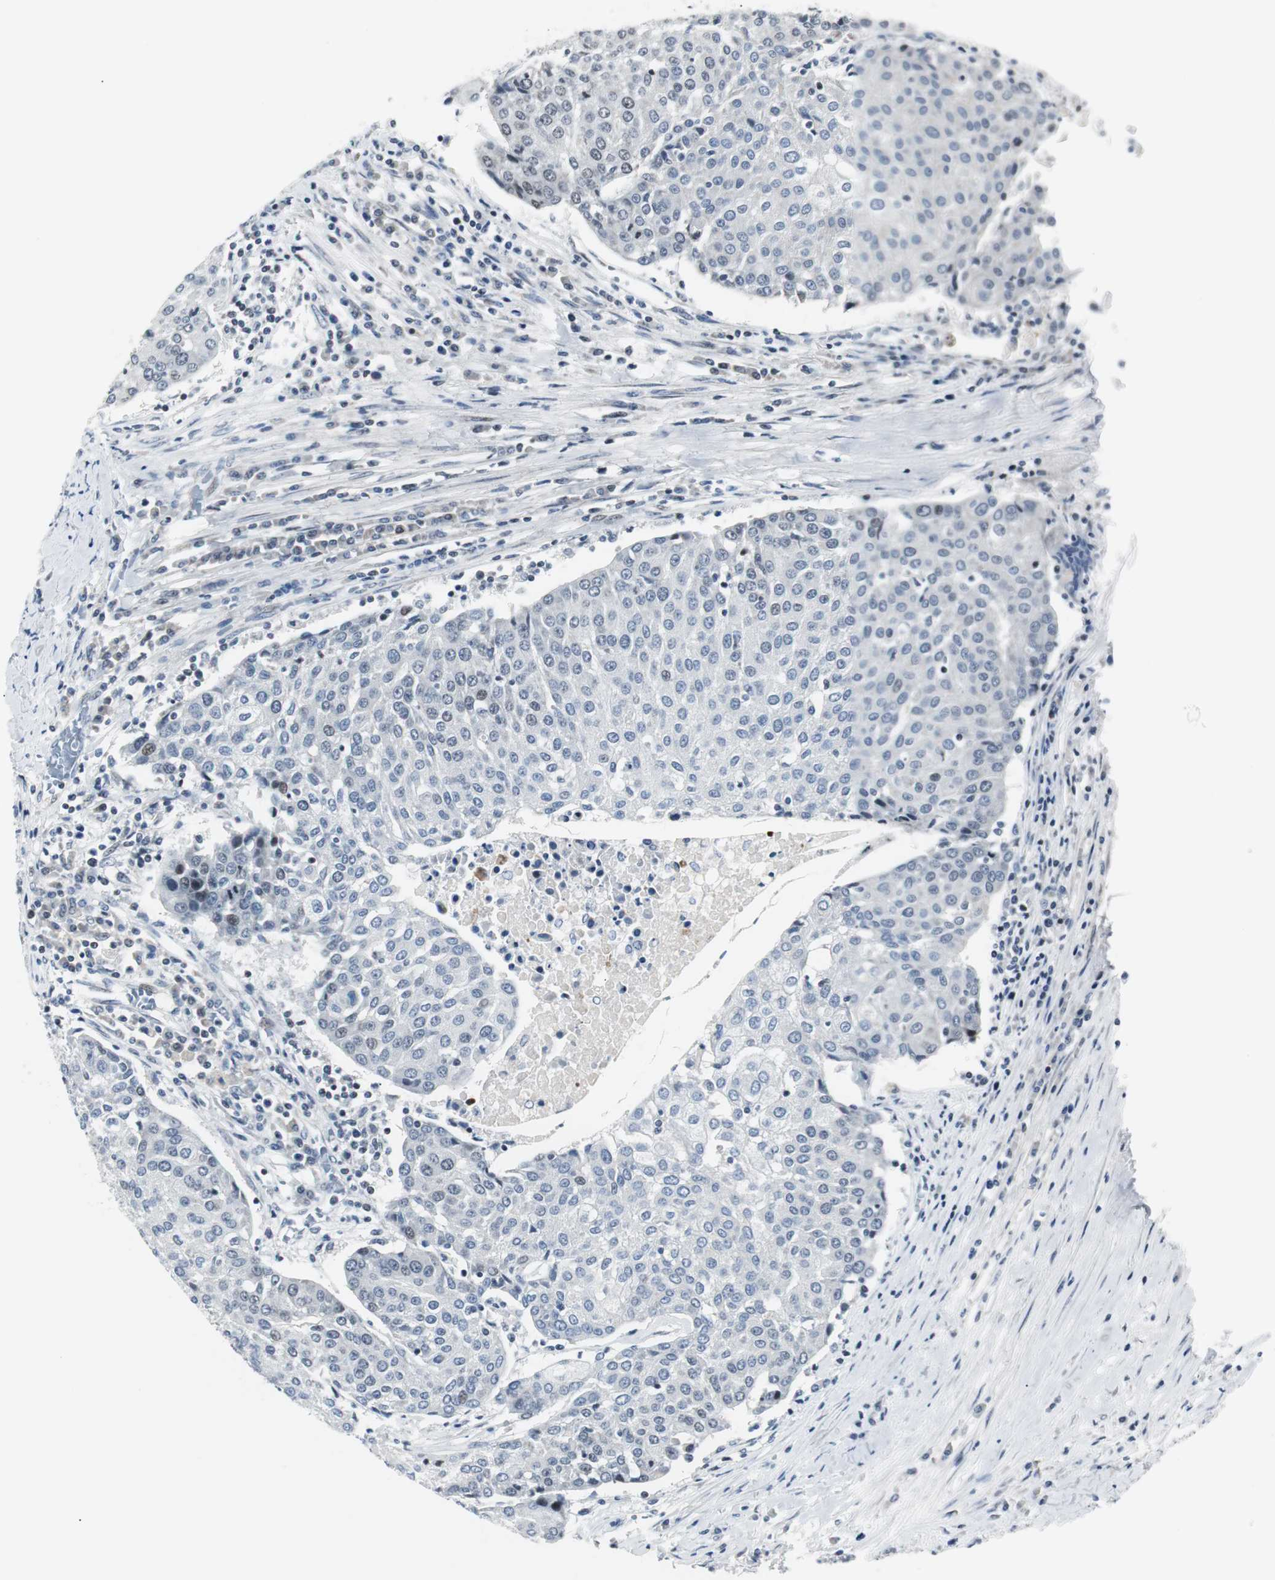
{"staining": {"intensity": "weak", "quantity": "<25%", "location": "nuclear"}, "tissue": "urothelial cancer", "cell_type": "Tumor cells", "image_type": "cancer", "snomed": [{"axis": "morphology", "description": "Urothelial carcinoma, High grade"}, {"axis": "topography", "description": "Urinary bladder"}], "caption": "This is a micrograph of immunohistochemistry (IHC) staining of urothelial carcinoma (high-grade), which shows no positivity in tumor cells.", "gene": "MTA1", "patient": {"sex": "female", "age": 85}}